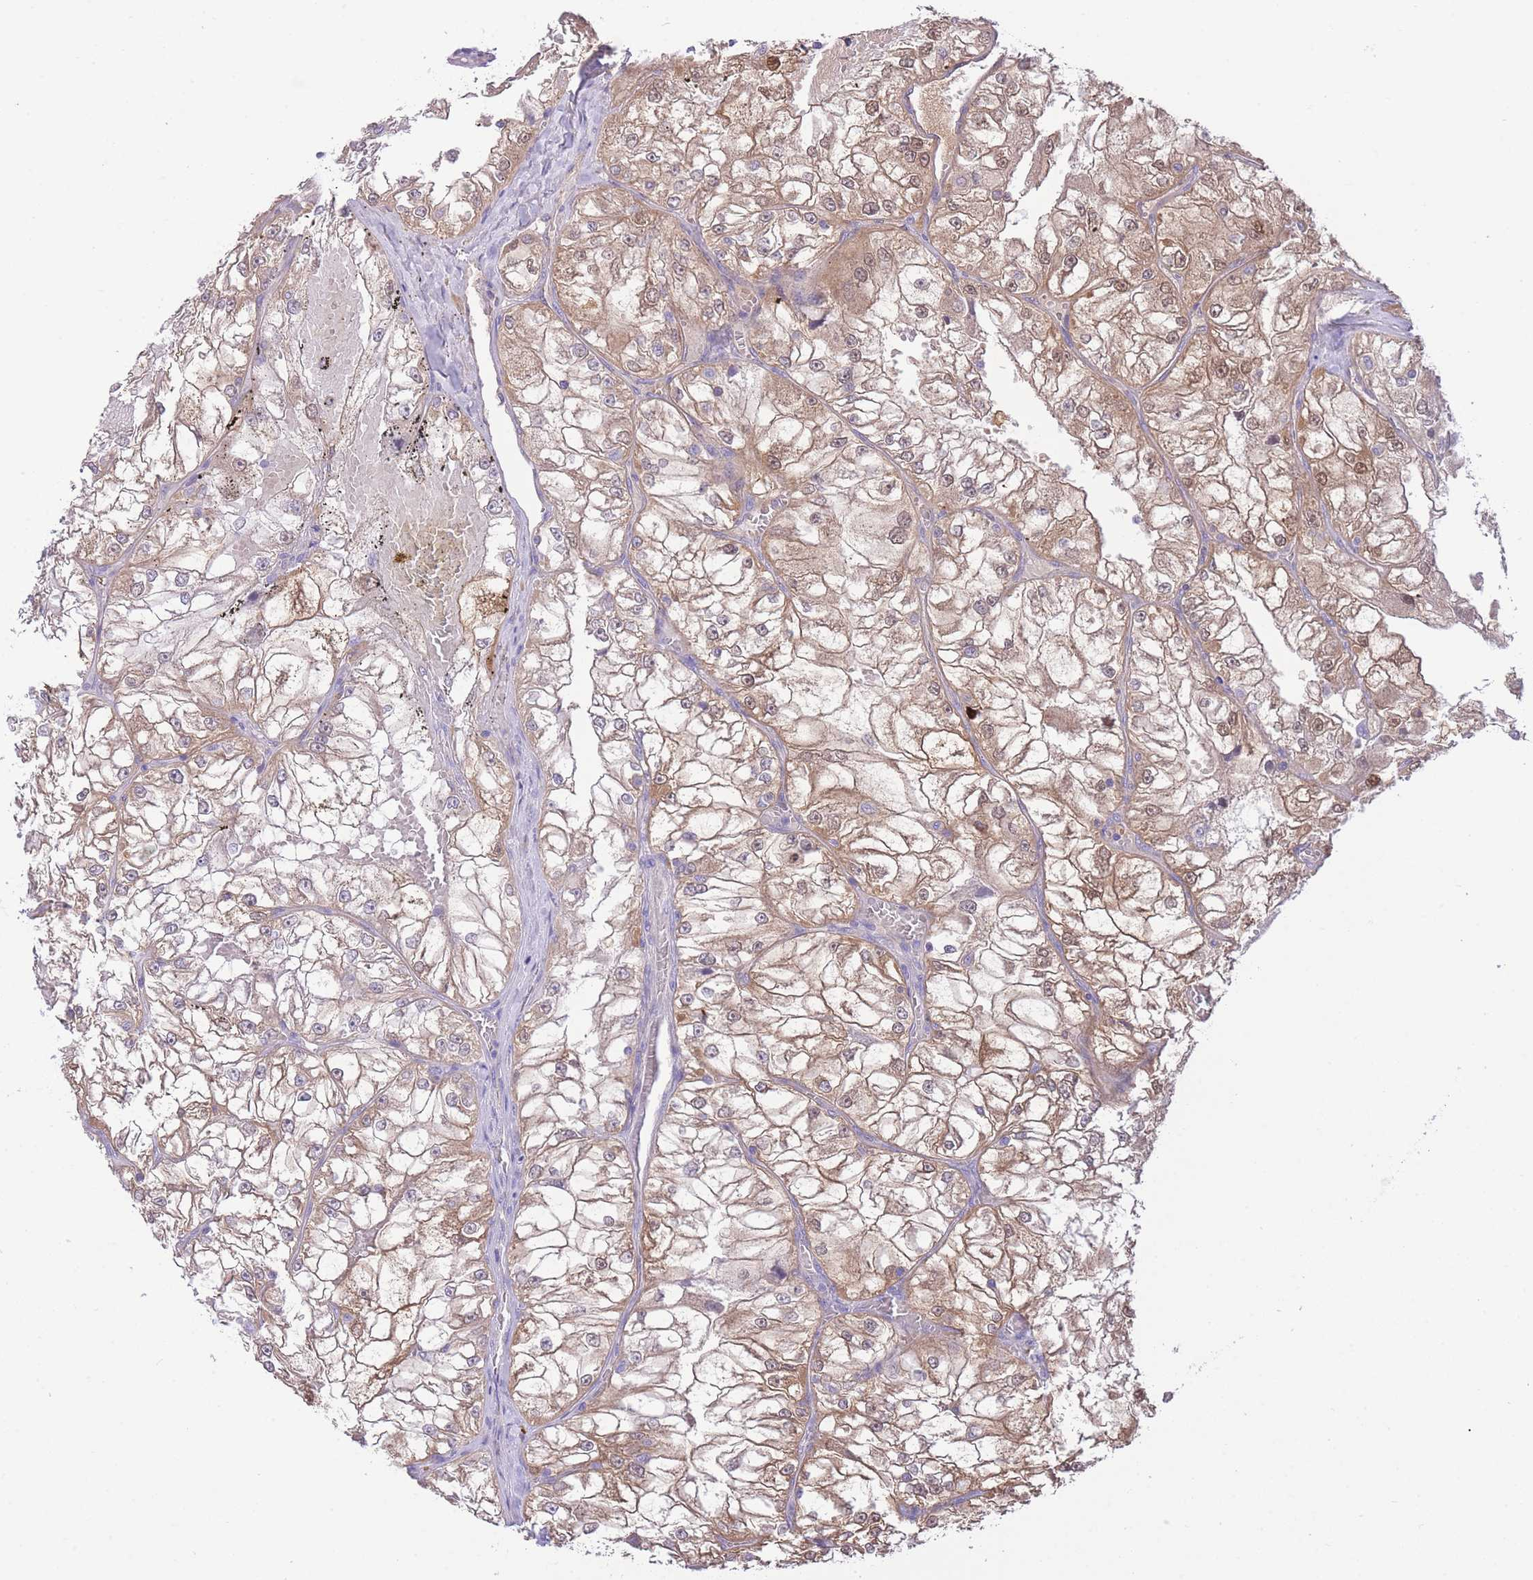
{"staining": {"intensity": "moderate", "quantity": ">75%", "location": "cytoplasmic/membranous"}, "tissue": "renal cancer", "cell_type": "Tumor cells", "image_type": "cancer", "snomed": [{"axis": "morphology", "description": "Adenocarcinoma, NOS"}, {"axis": "topography", "description": "Kidney"}], "caption": "This micrograph demonstrates IHC staining of renal adenocarcinoma, with medium moderate cytoplasmic/membranous expression in approximately >75% of tumor cells.", "gene": "PGM1", "patient": {"sex": "female", "age": 72}}